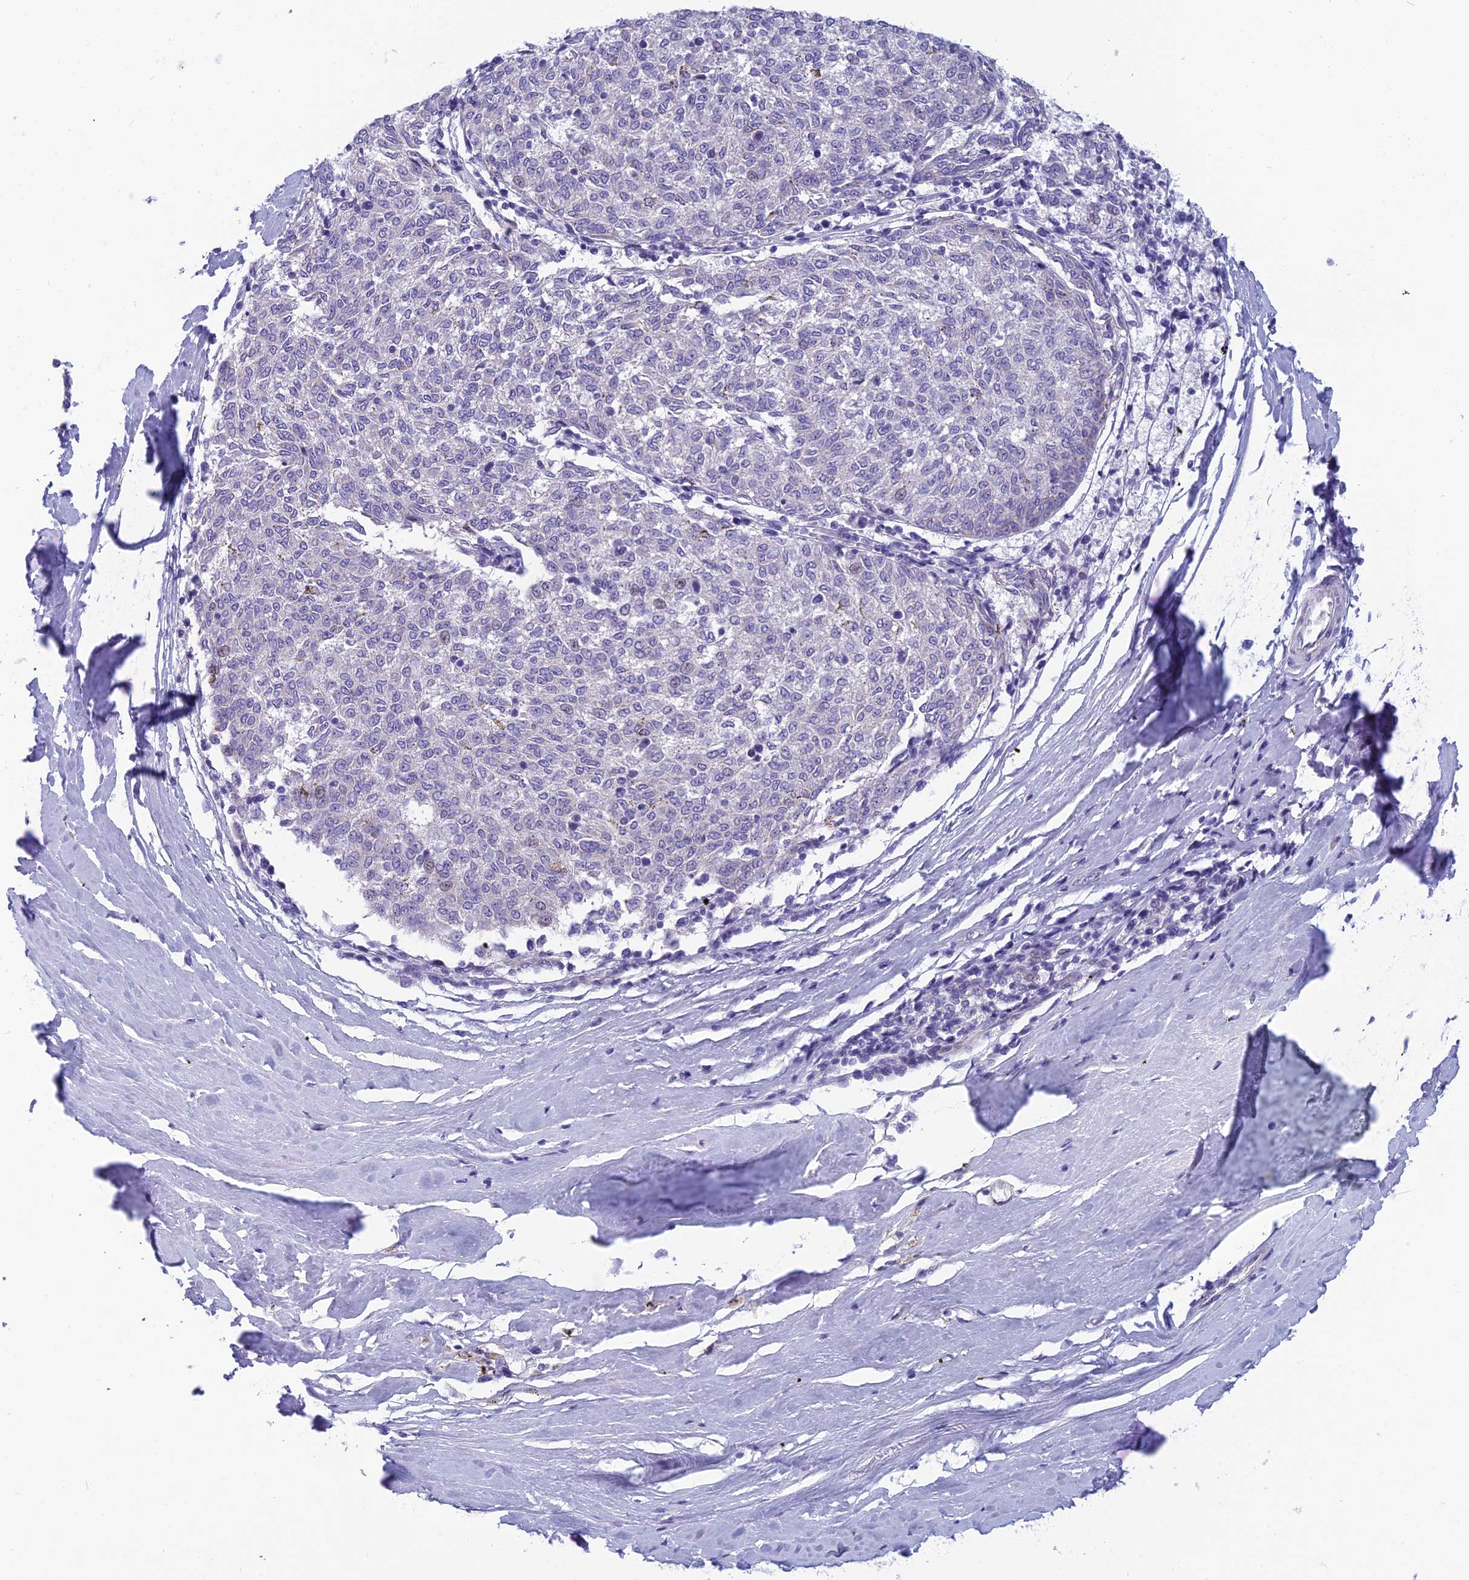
{"staining": {"intensity": "negative", "quantity": "none", "location": "none"}, "tissue": "melanoma", "cell_type": "Tumor cells", "image_type": "cancer", "snomed": [{"axis": "morphology", "description": "Malignant melanoma, NOS"}, {"axis": "topography", "description": "Skin"}], "caption": "High power microscopy micrograph of an immunohistochemistry (IHC) micrograph of melanoma, revealing no significant expression in tumor cells.", "gene": "RBM41", "patient": {"sex": "female", "age": 72}}